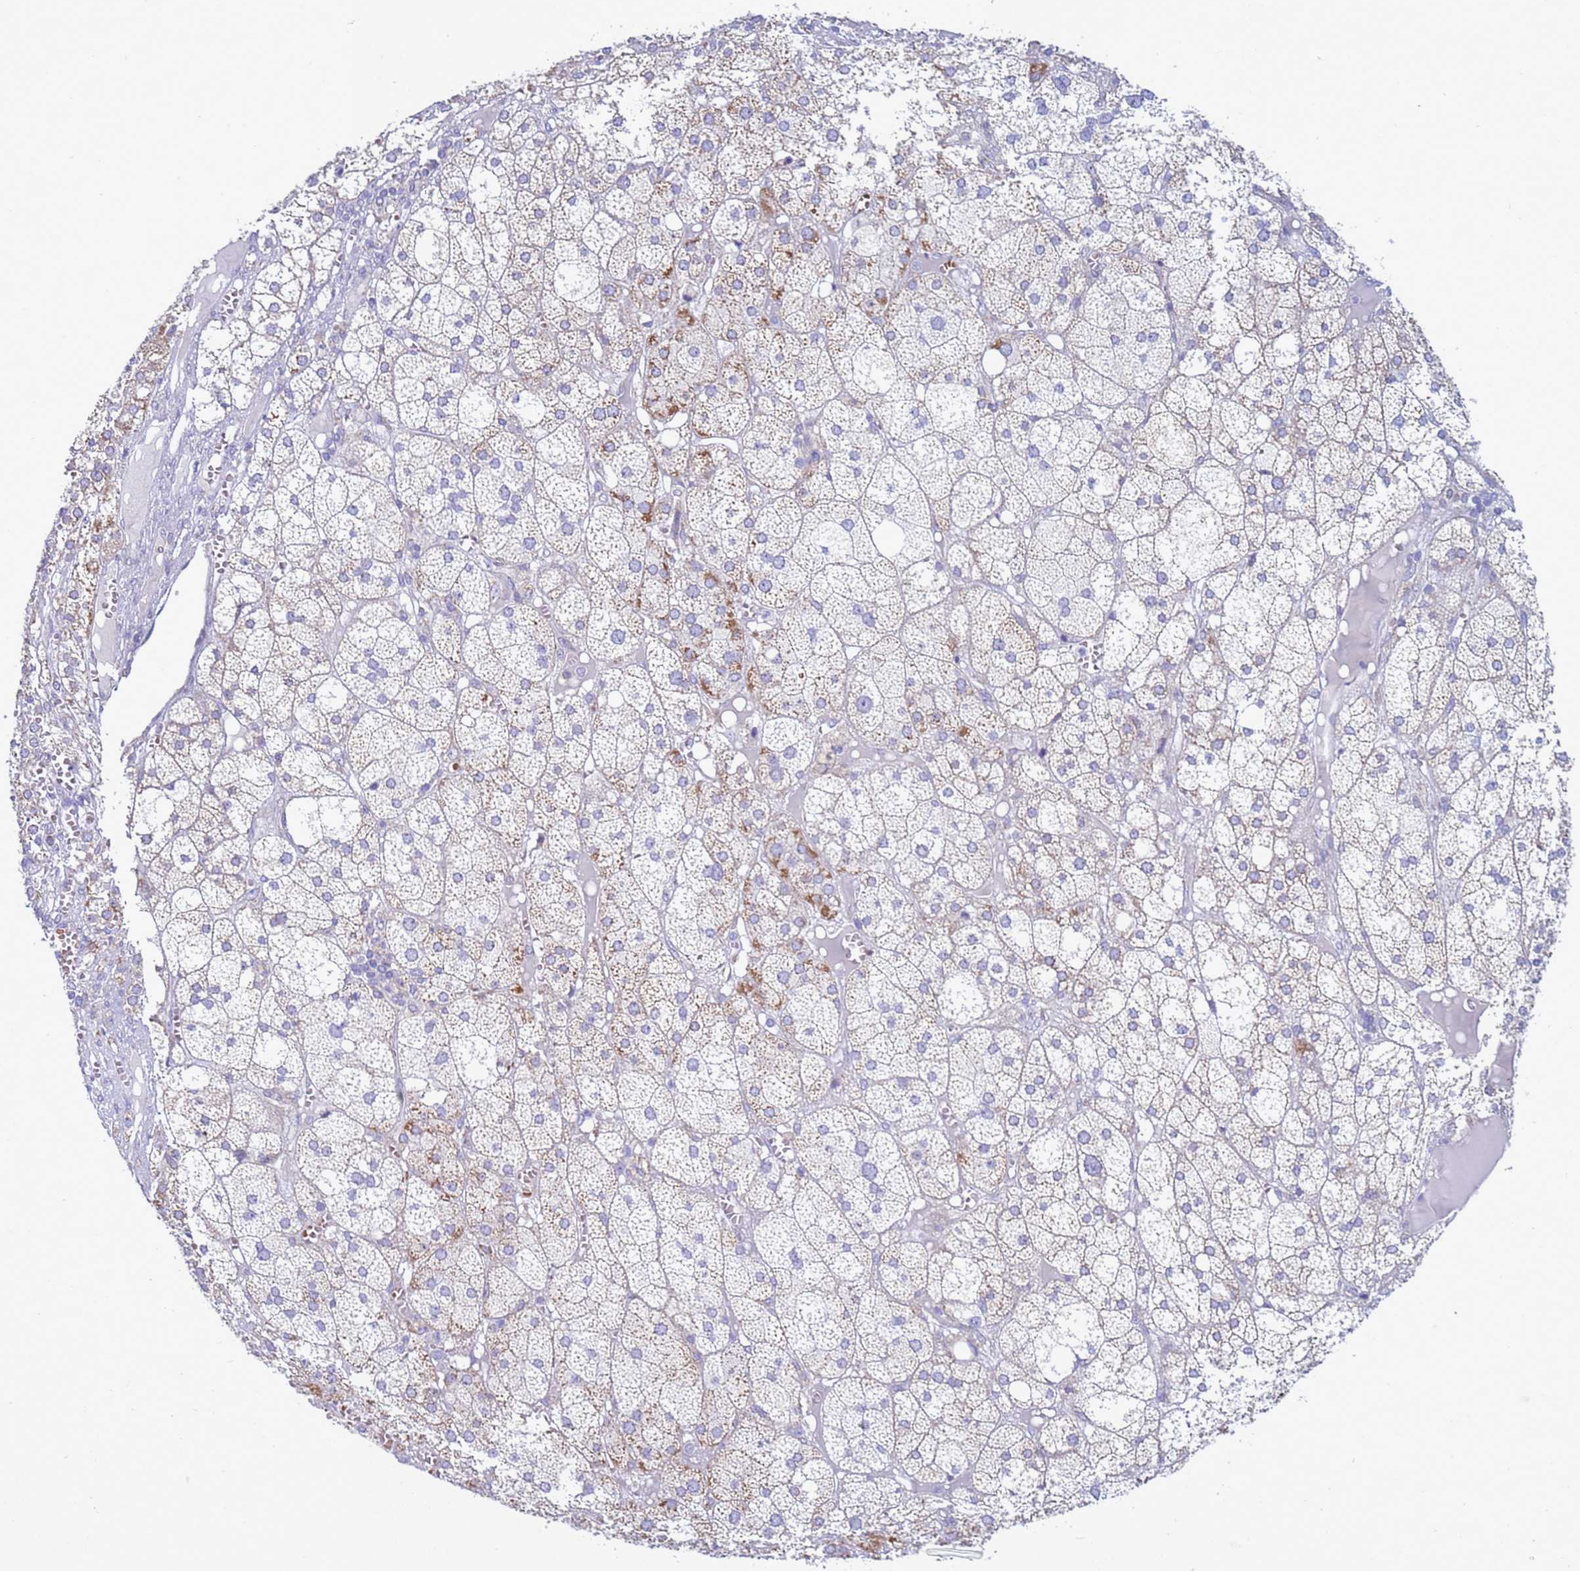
{"staining": {"intensity": "moderate", "quantity": "<25%", "location": "cytoplasmic/membranous"}, "tissue": "adrenal gland", "cell_type": "Glandular cells", "image_type": "normal", "snomed": [{"axis": "morphology", "description": "Normal tissue, NOS"}, {"axis": "topography", "description": "Adrenal gland"}], "caption": "Benign adrenal gland demonstrates moderate cytoplasmic/membranous expression in about <25% of glandular cells, visualized by immunohistochemistry.", "gene": "ABHD17B", "patient": {"sex": "female", "age": 61}}